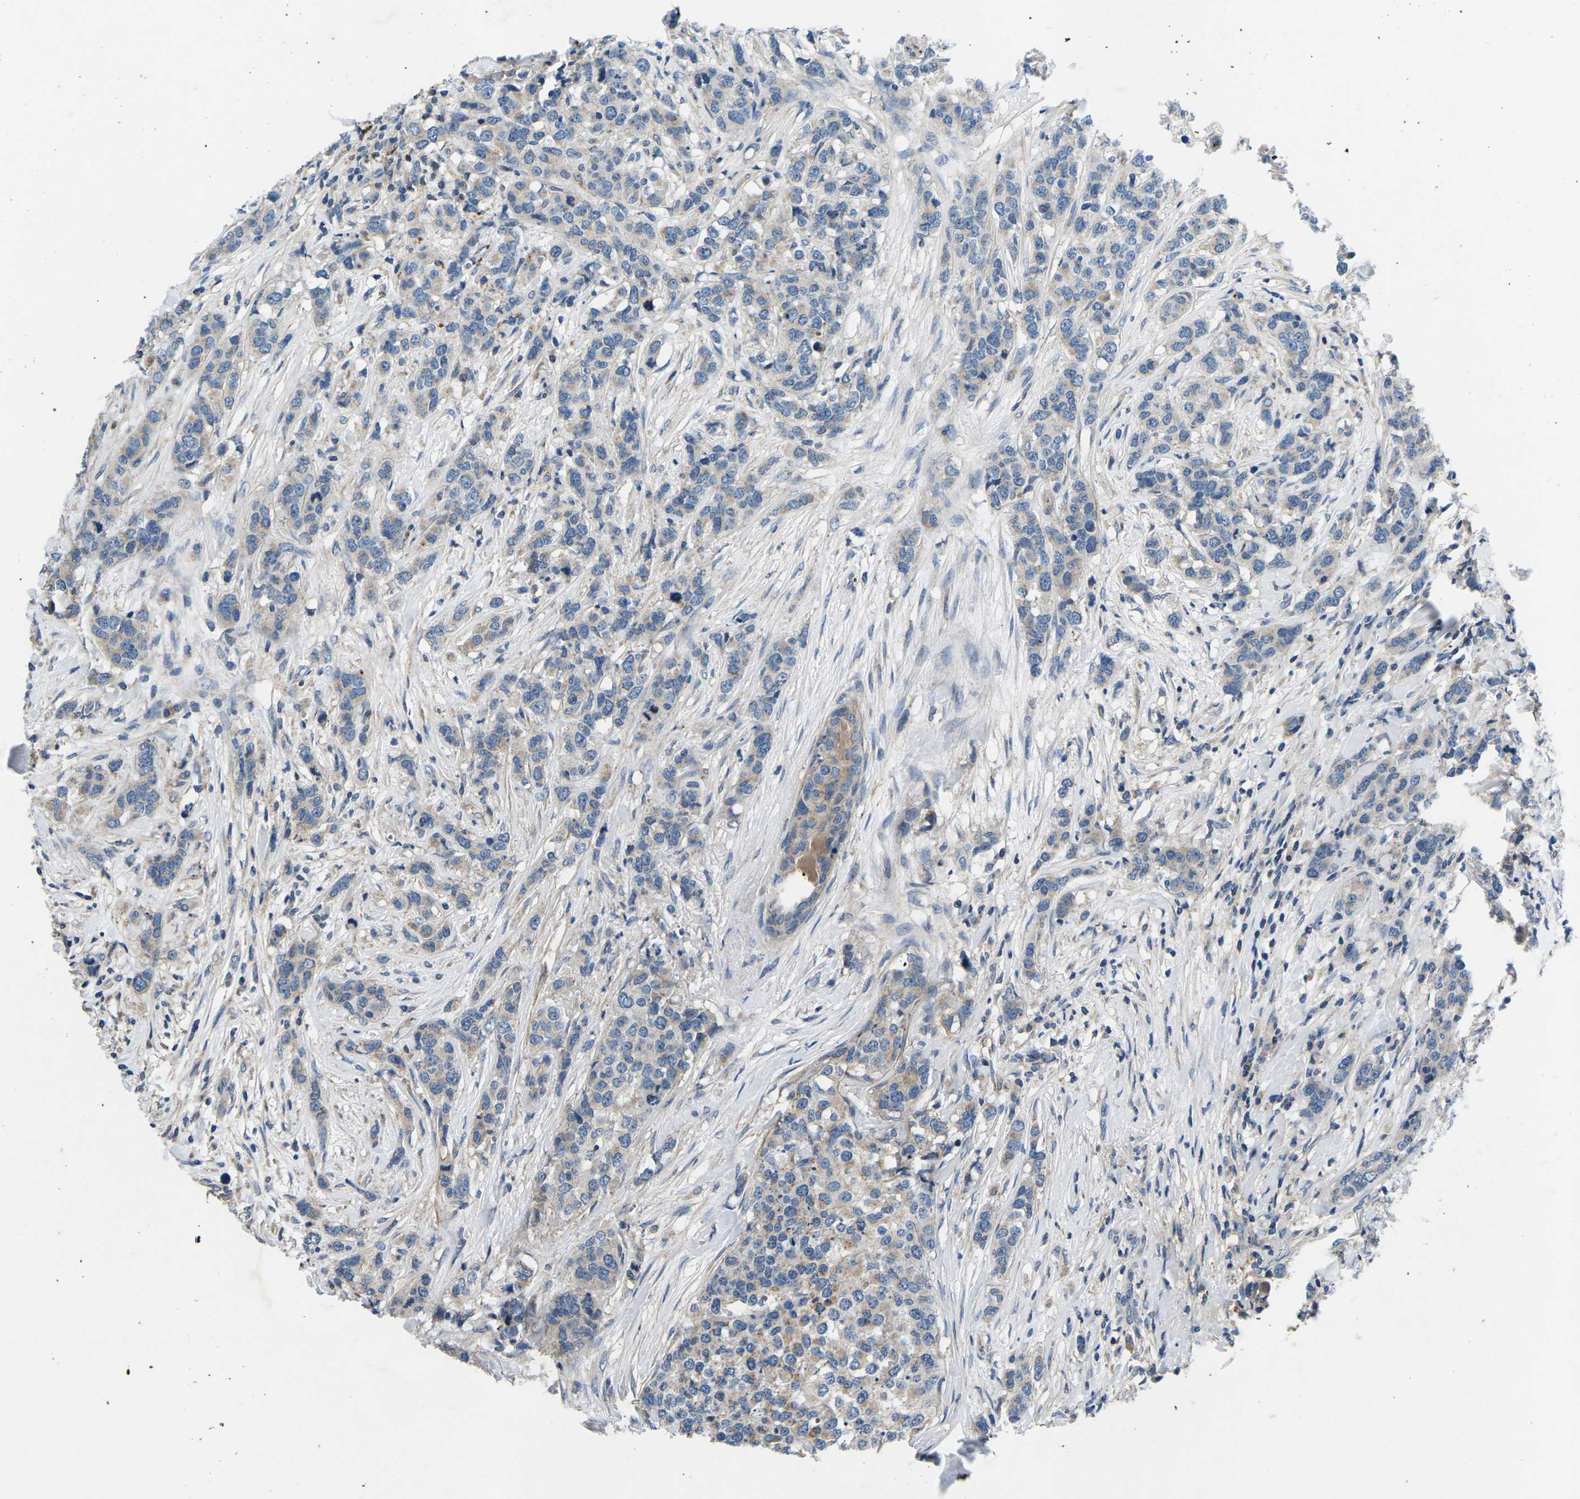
{"staining": {"intensity": "weak", "quantity": "<25%", "location": "cytoplasmic/membranous"}, "tissue": "breast cancer", "cell_type": "Tumor cells", "image_type": "cancer", "snomed": [{"axis": "morphology", "description": "Lobular carcinoma"}, {"axis": "topography", "description": "Breast"}], "caption": "Breast cancer was stained to show a protein in brown. There is no significant staining in tumor cells.", "gene": "PDCD6IP", "patient": {"sex": "female", "age": 59}}